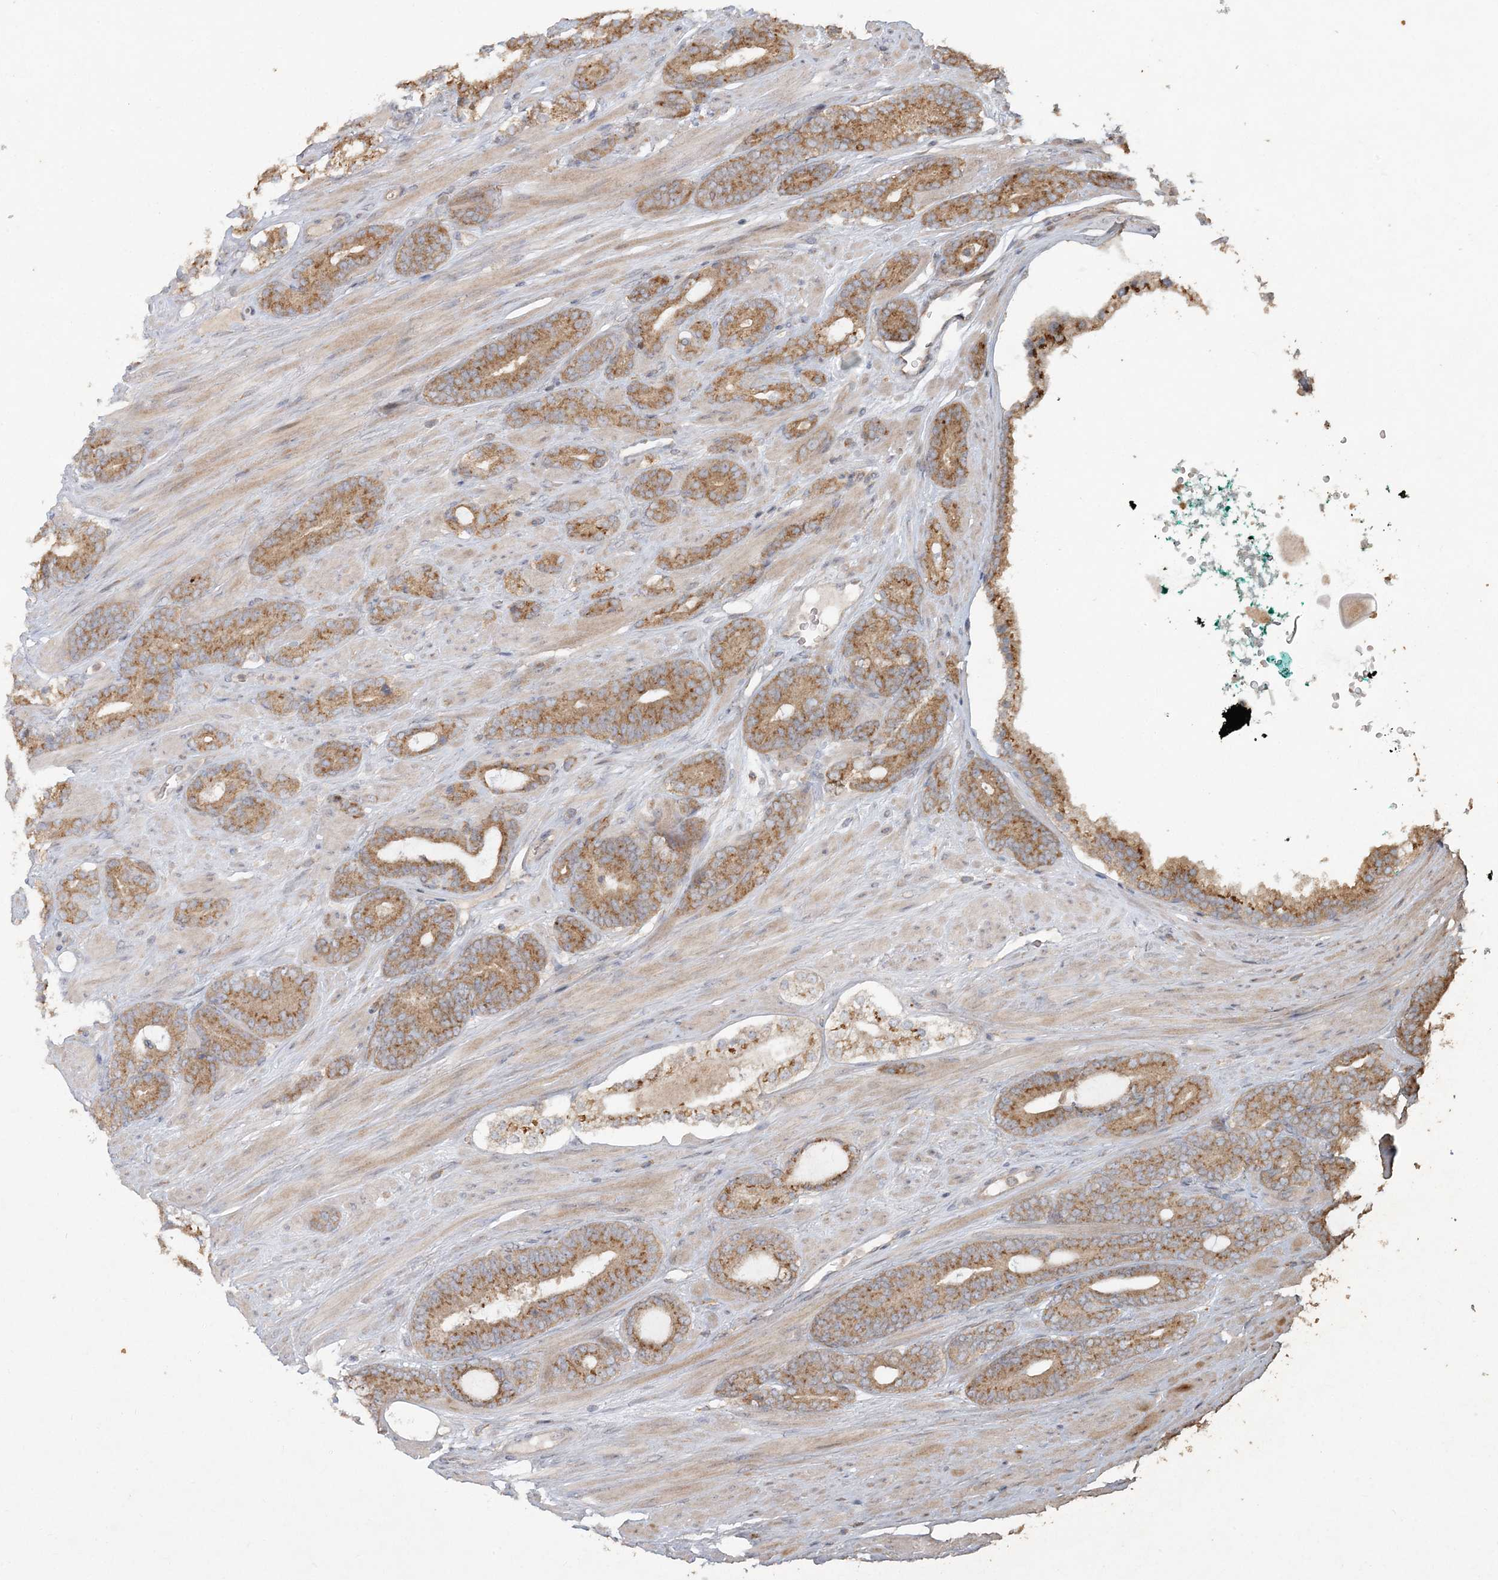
{"staining": {"intensity": "moderate", "quantity": ">75%", "location": "cytoplasmic/membranous"}, "tissue": "prostate cancer", "cell_type": "Tumor cells", "image_type": "cancer", "snomed": [{"axis": "morphology", "description": "Adenocarcinoma, Low grade"}, {"axis": "topography", "description": "Prostate"}], "caption": "Human low-grade adenocarcinoma (prostate) stained with a protein marker reveals moderate staining in tumor cells.", "gene": "RAB14", "patient": {"sex": "male", "age": 63}}